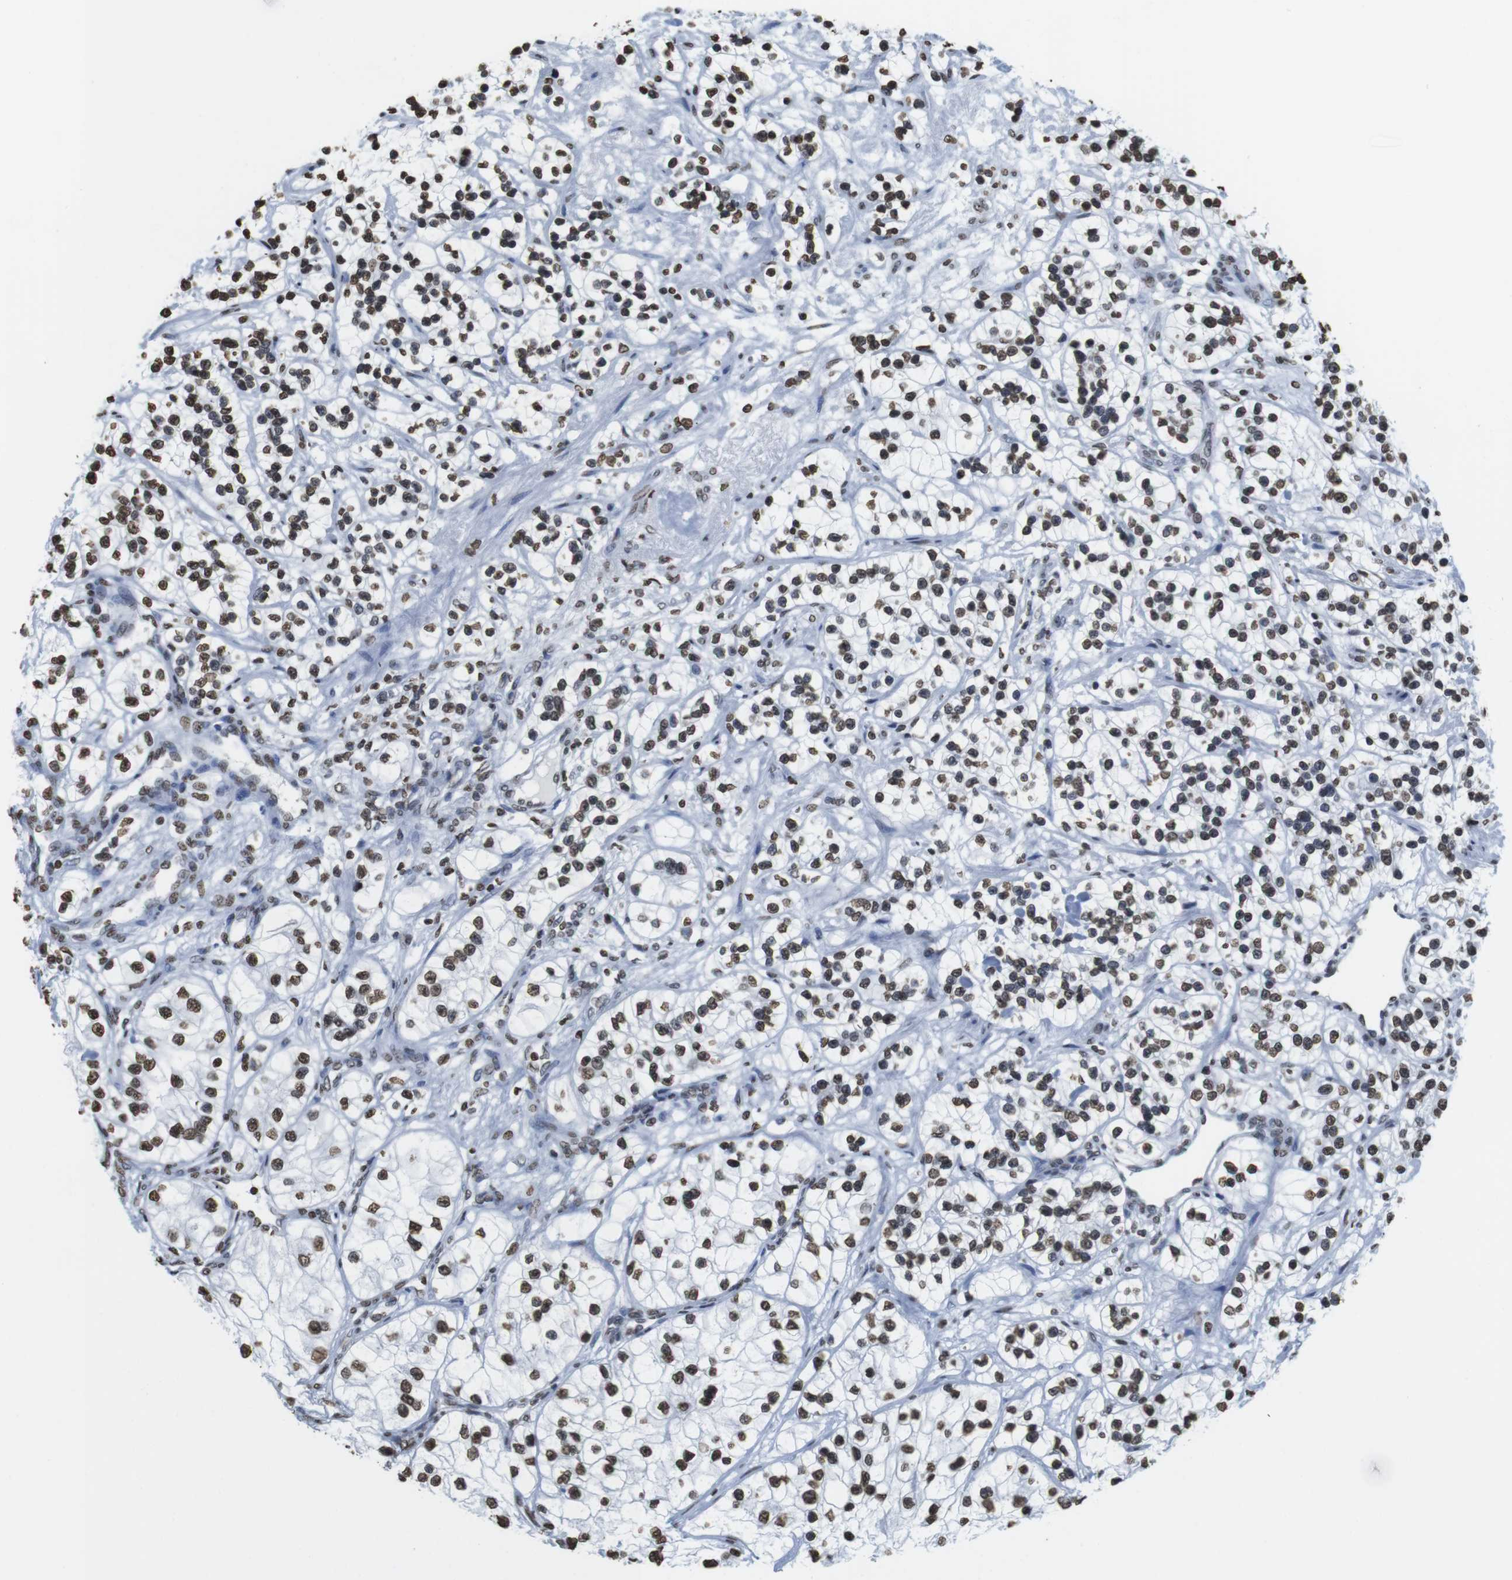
{"staining": {"intensity": "strong", "quantity": ">75%", "location": "nuclear"}, "tissue": "renal cancer", "cell_type": "Tumor cells", "image_type": "cancer", "snomed": [{"axis": "morphology", "description": "Adenocarcinoma, NOS"}, {"axis": "topography", "description": "Kidney"}], "caption": "A brown stain labels strong nuclear staining of a protein in renal cancer (adenocarcinoma) tumor cells. (Stains: DAB in brown, nuclei in blue, Microscopy: brightfield microscopy at high magnification).", "gene": "BSX", "patient": {"sex": "female", "age": 57}}